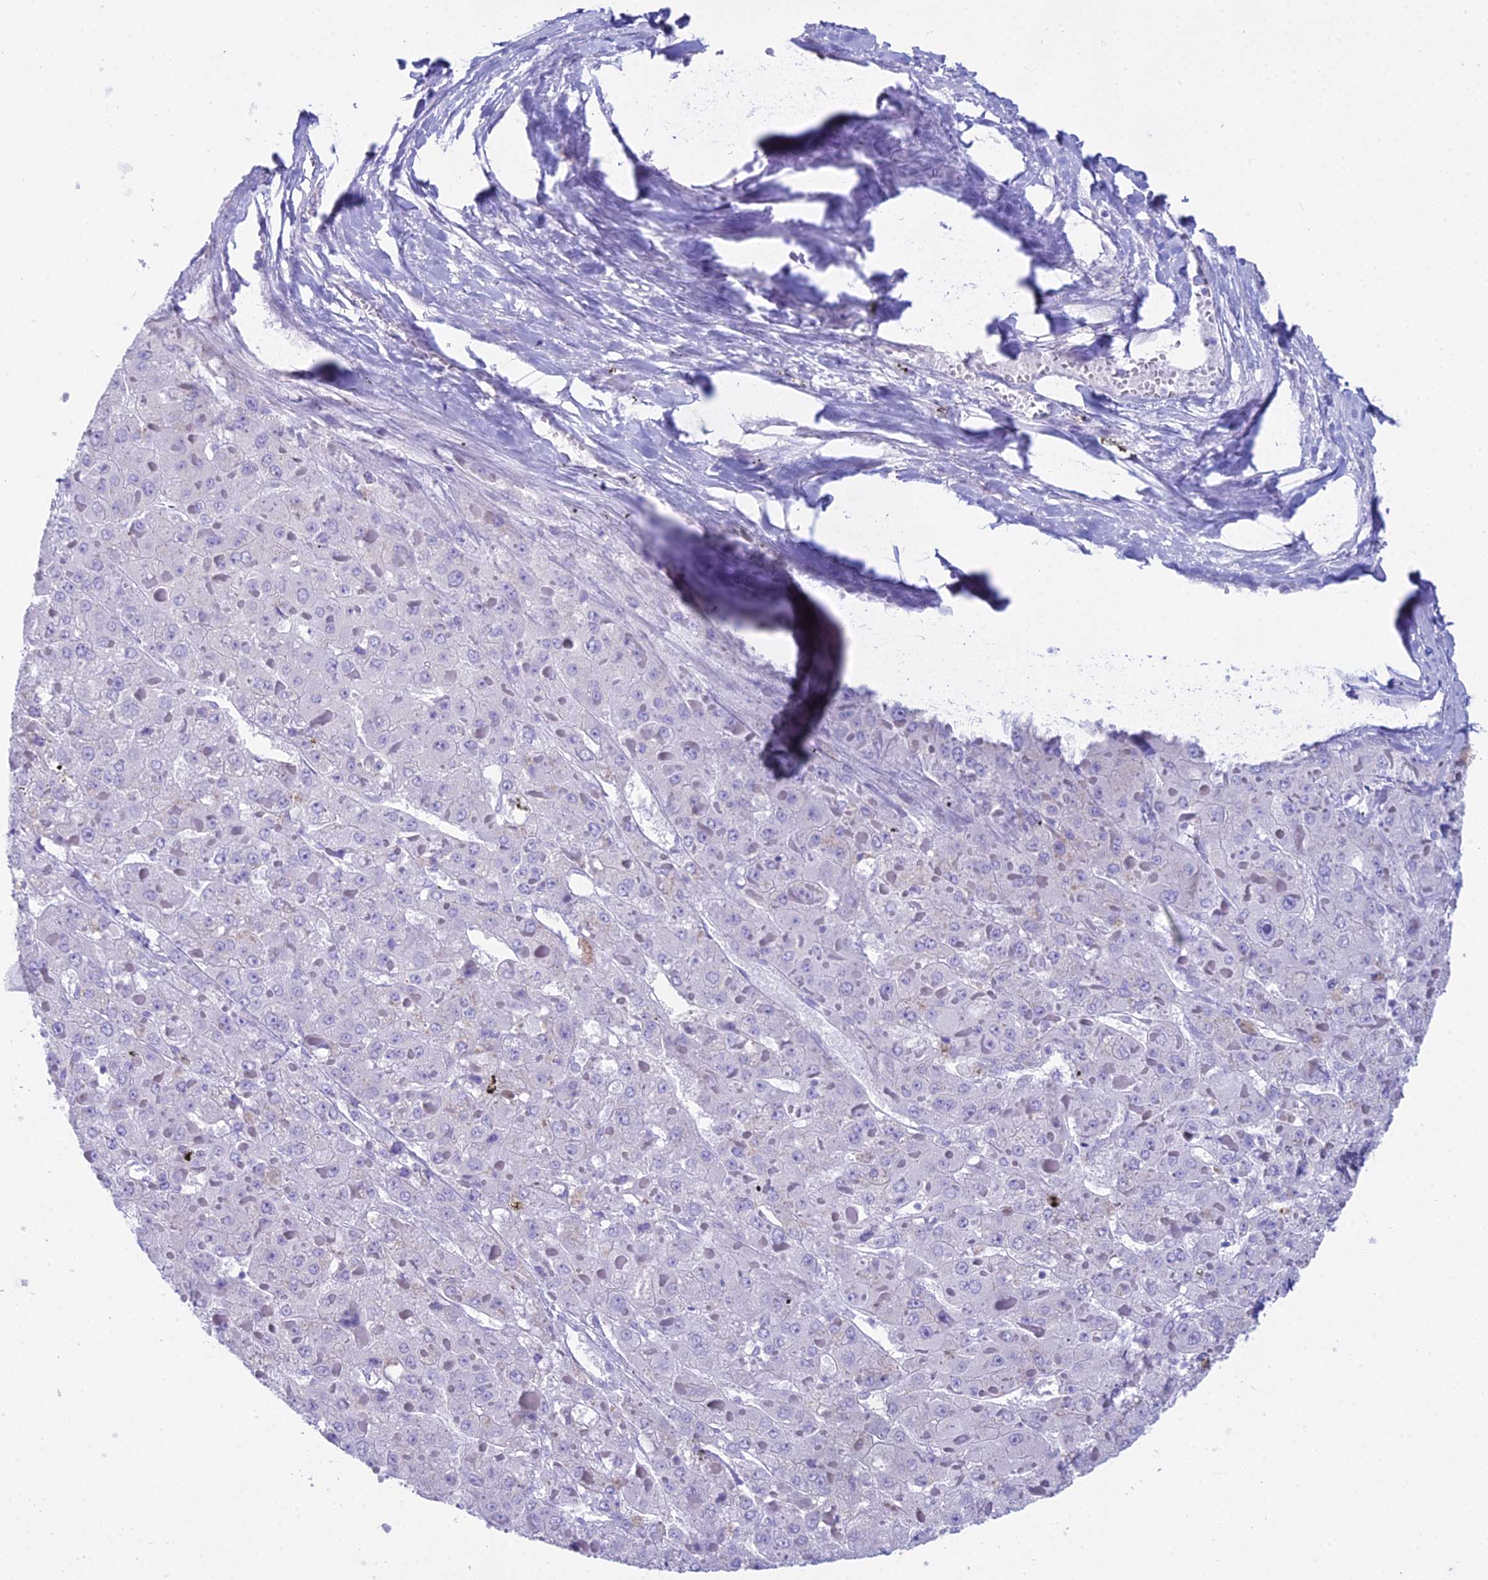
{"staining": {"intensity": "negative", "quantity": "none", "location": "none"}, "tissue": "liver cancer", "cell_type": "Tumor cells", "image_type": "cancer", "snomed": [{"axis": "morphology", "description": "Carcinoma, Hepatocellular, NOS"}, {"axis": "topography", "description": "Liver"}], "caption": "Liver cancer stained for a protein using immunohistochemistry (IHC) shows no expression tumor cells.", "gene": "CC2D2A", "patient": {"sex": "female", "age": 73}}